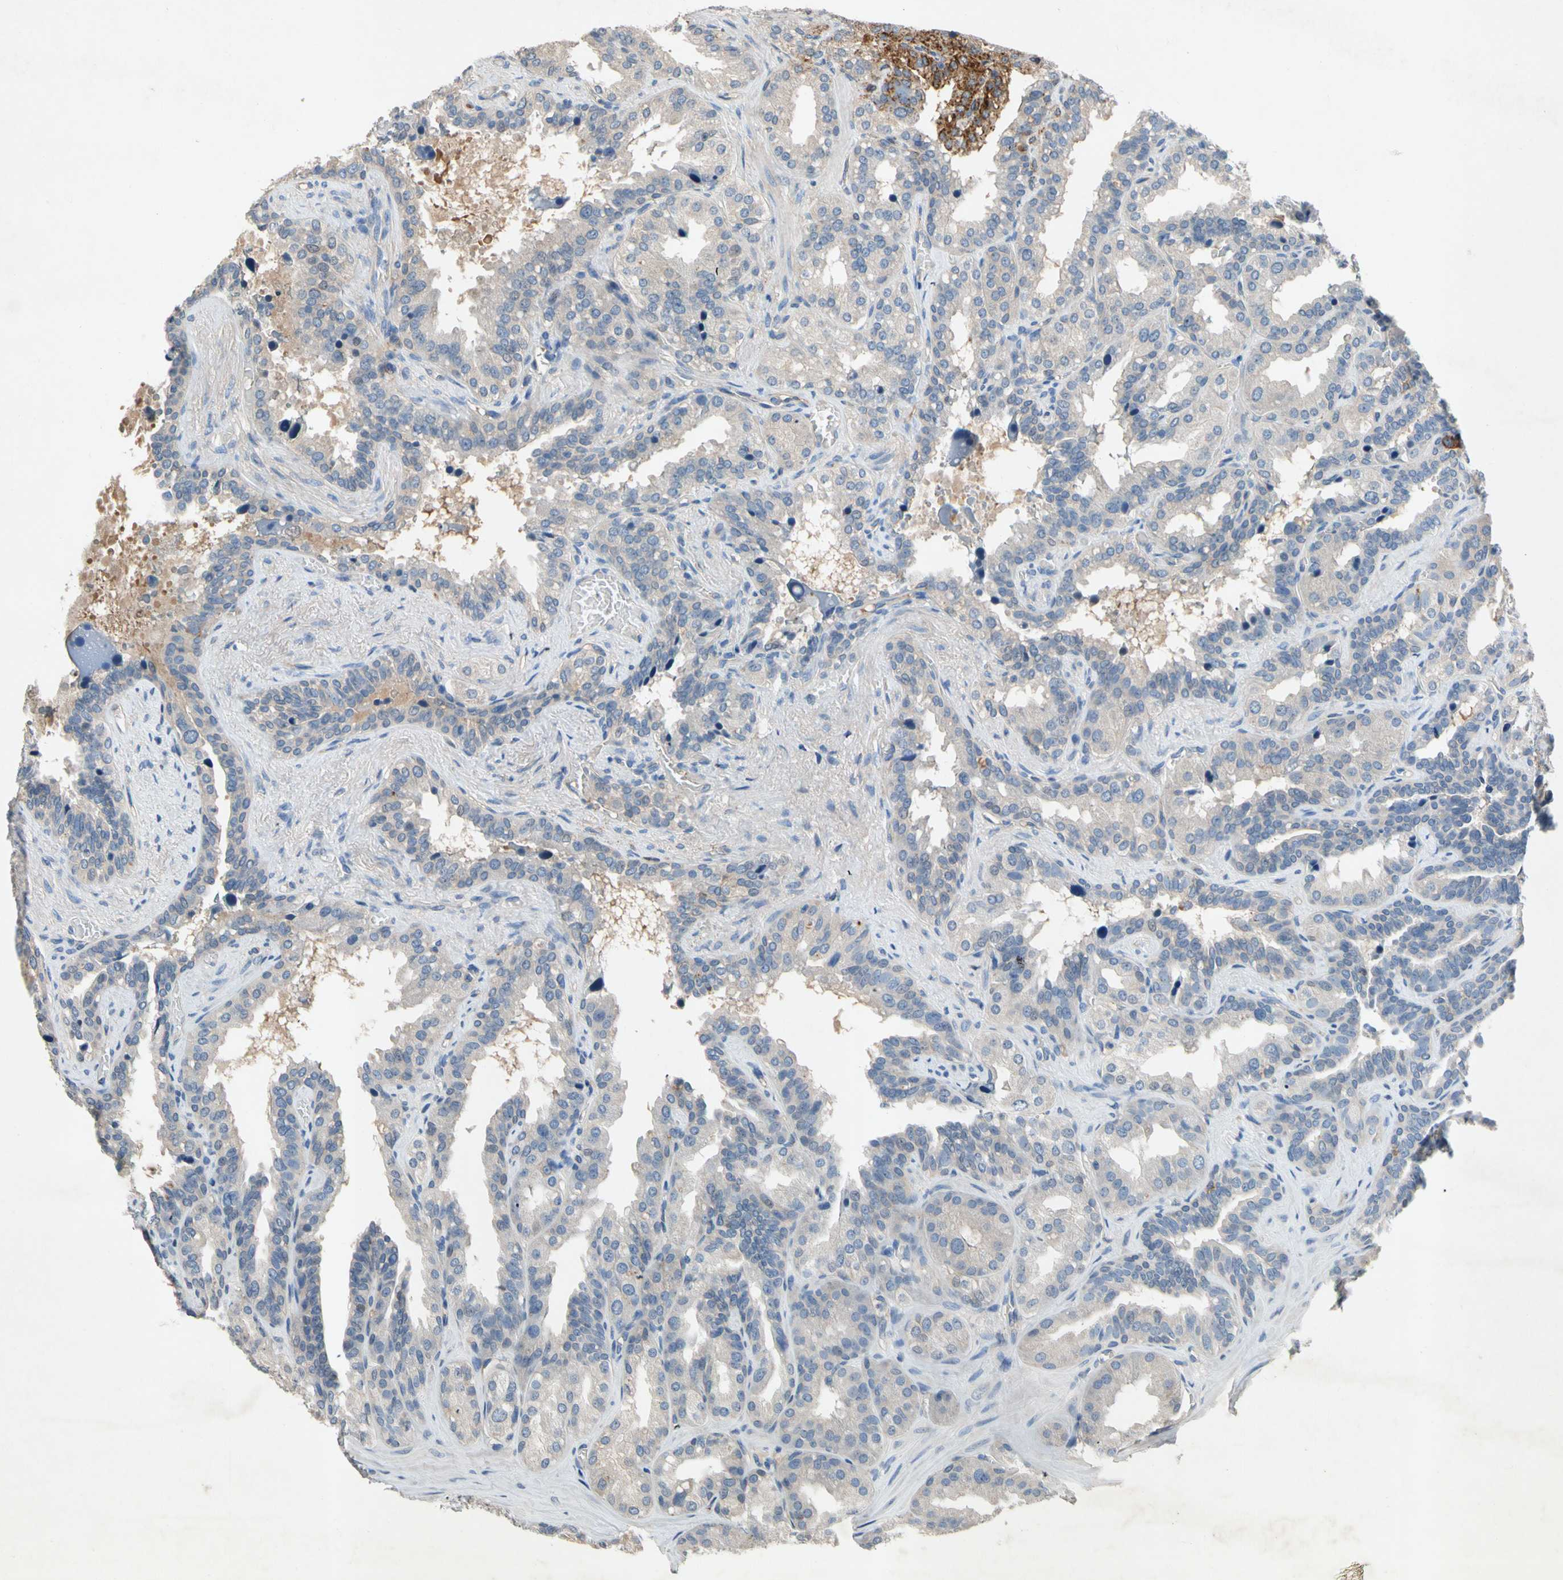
{"staining": {"intensity": "weak", "quantity": "25%-75%", "location": "cytoplasmic/membranous"}, "tissue": "seminal vesicle", "cell_type": "Glandular cells", "image_type": "normal", "snomed": [{"axis": "morphology", "description": "Normal tissue, NOS"}, {"axis": "topography", "description": "Prostate"}, {"axis": "topography", "description": "Seminal veicle"}], "caption": "A high-resolution histopathology image shows IHC staining of benign seminal vesicle, which reveals weak cytoplasmic/membranous positivity in approximately 25%-75% of glandular cells.", "gene": "NDFIP2", "patient": {"sex": "male", "age": 51}}